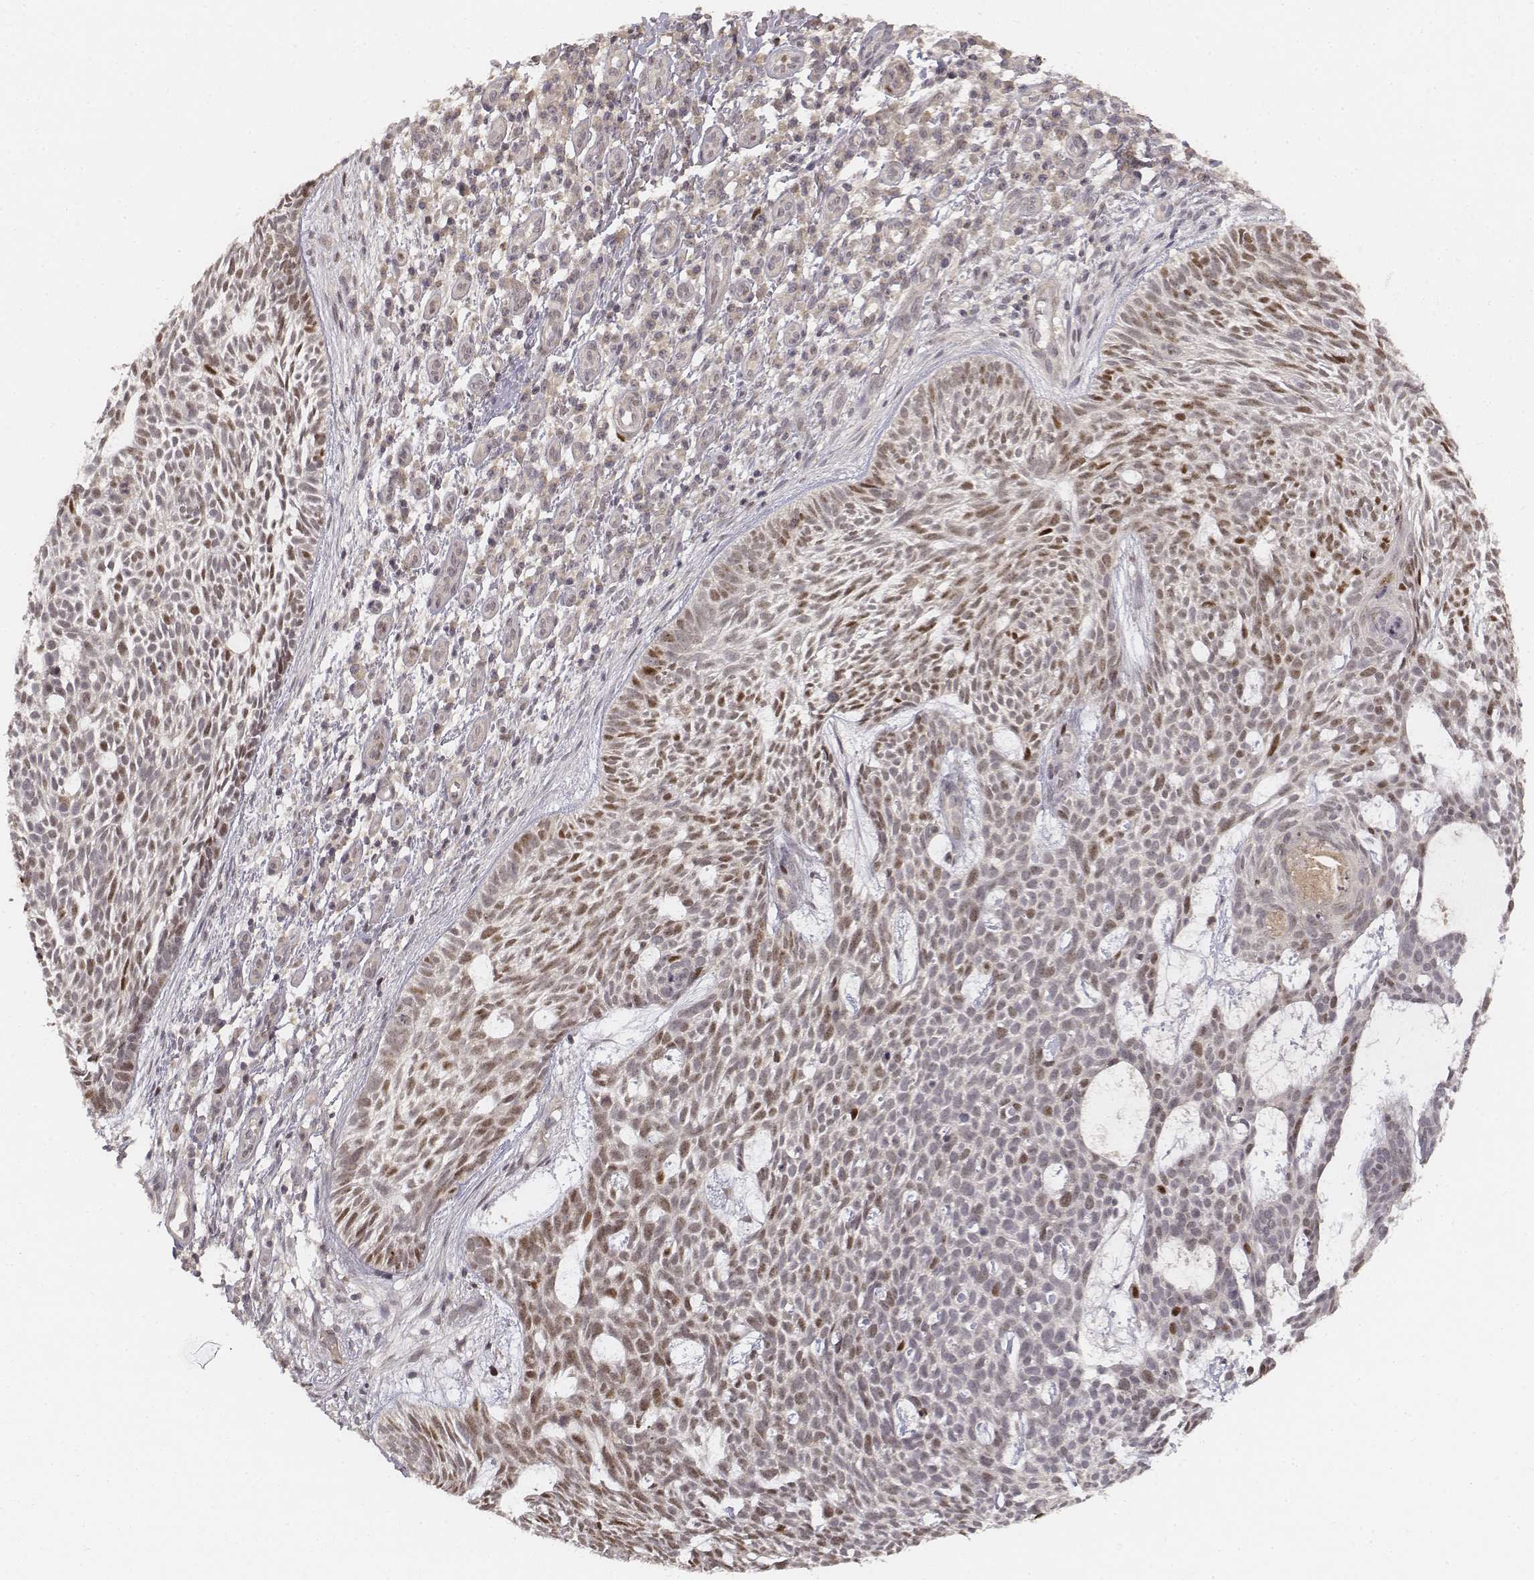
{"staining": {"intensity": "strong", "quantity": "25%-75%", "location": "nuclear"}, "tissue": "skin cancer", "cell_type": "Tumor cells", "image_type": "cancer", "snomed": [{"axis": "morphology", "description": "Basal cell carcinoma"}, {"axis": "topography", "description": "Skin"}], "caption": "Tumor cells exhibit high levels of strong nuclear expression in approximately 25%-75% of cells in human skin basal cell carcinoma. (DAB IHC, brown staining for protein, blue staining for nuclei).", "gene": "FANCD2", "patient": {"sex": "male", "age": 59}}